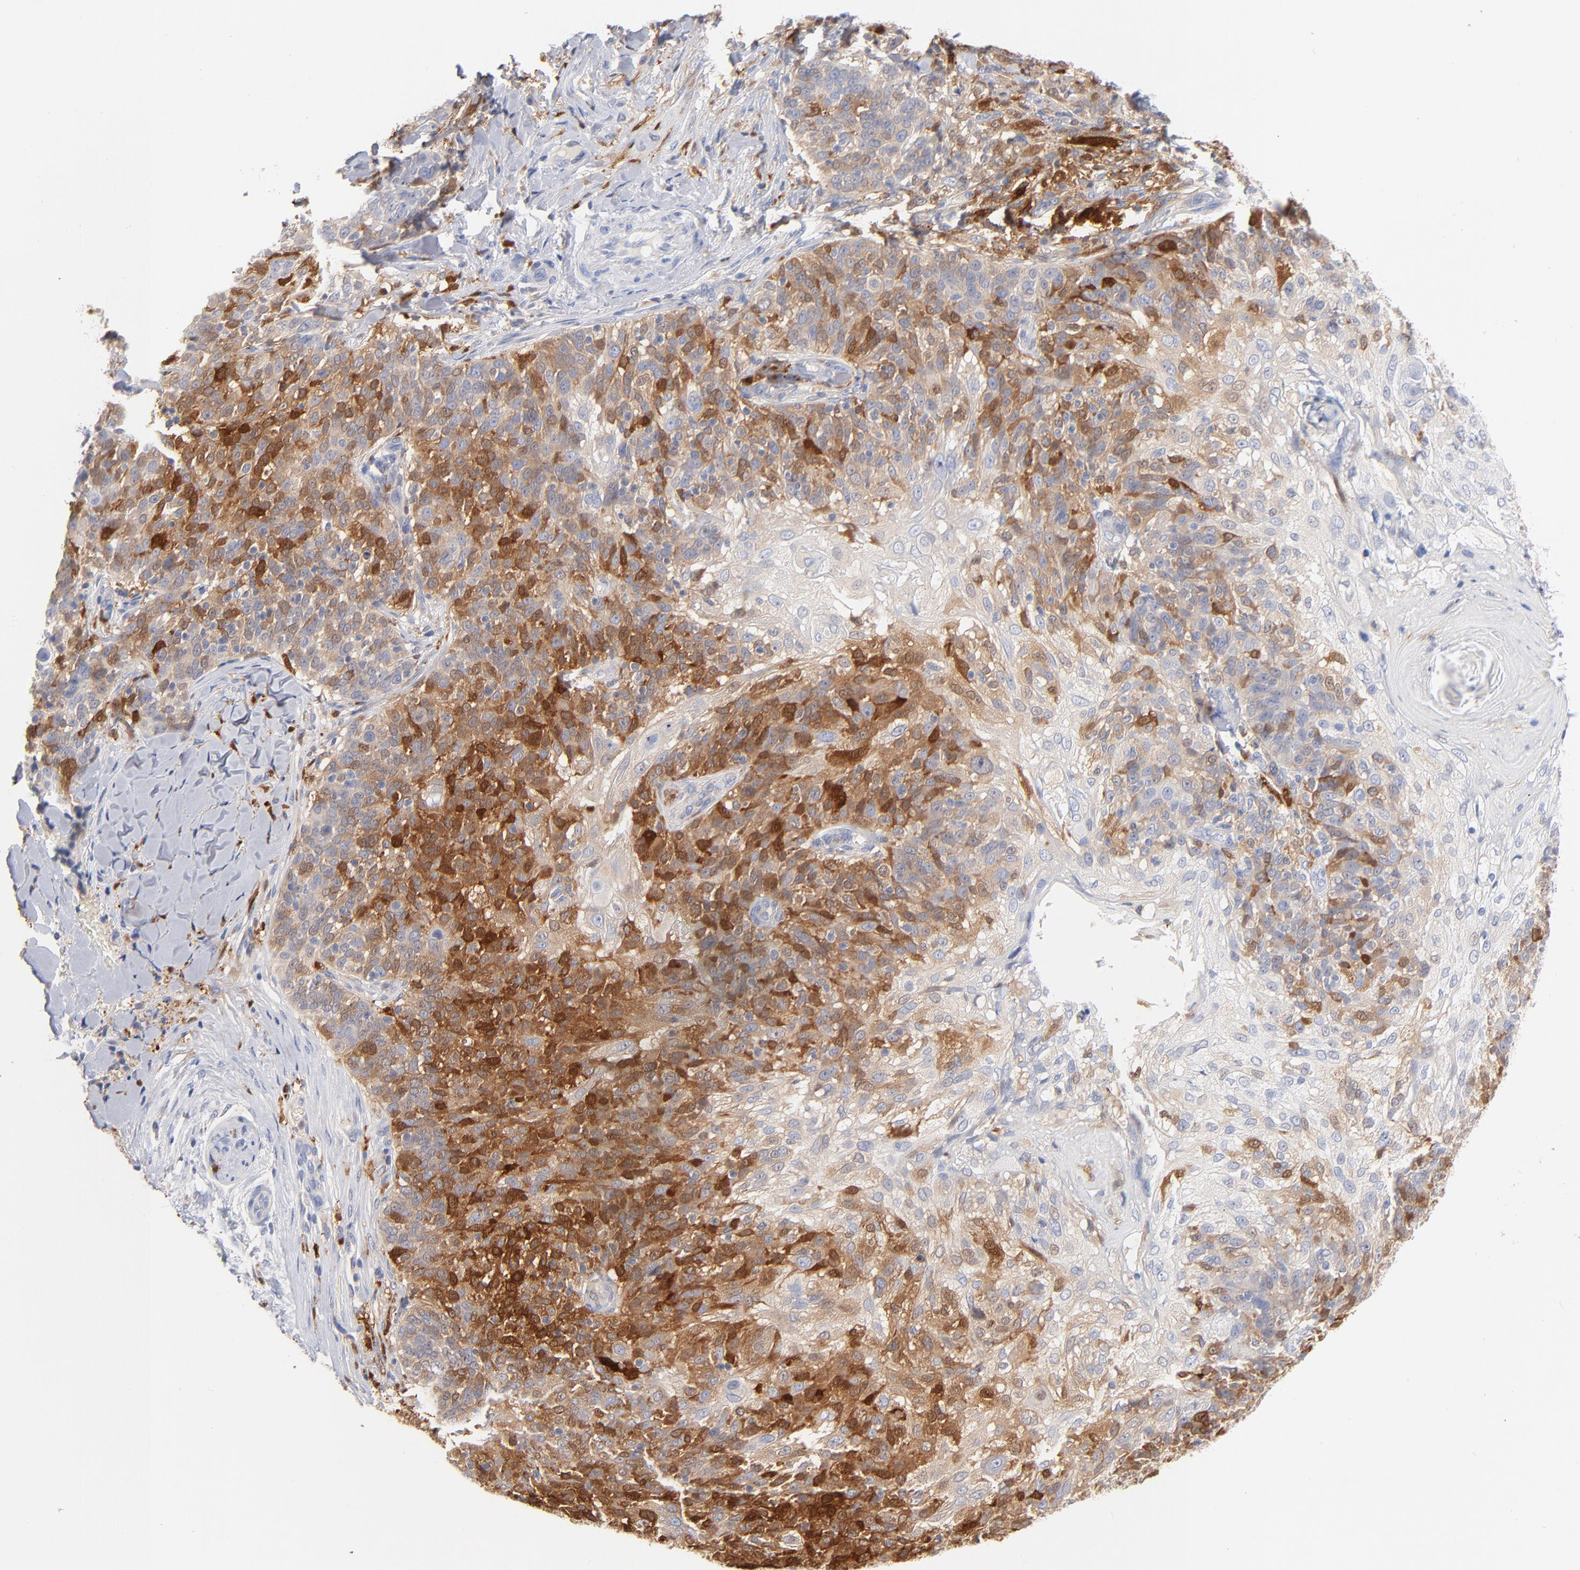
{"staining": {"intensity": "moderate", "quantity": "25%-75%", "location": "cytoplasmic/membranous"}, "tissue": "skin cancer", "cell_type": "Tumor cells", "image_type": "cancer", "snomed": [{"axis": "morphology", "description": "Normal tissue, NOS"}, {"axis": "morphology", "description": "Squamous cell carcinoma, NOS"}, {"axis": "topography", "description": "Skin"}], "caption": "IHC histopathology image of human skin cancer (squamous cell carcinoma) stained for a protein (brown), which displays medium levels of moderate cytoplasmic/membranous positivity in approximately 25%-75% of tumor cells.", "gene": "IFIT2", "patient": {"sex": "female", "age": 83}}